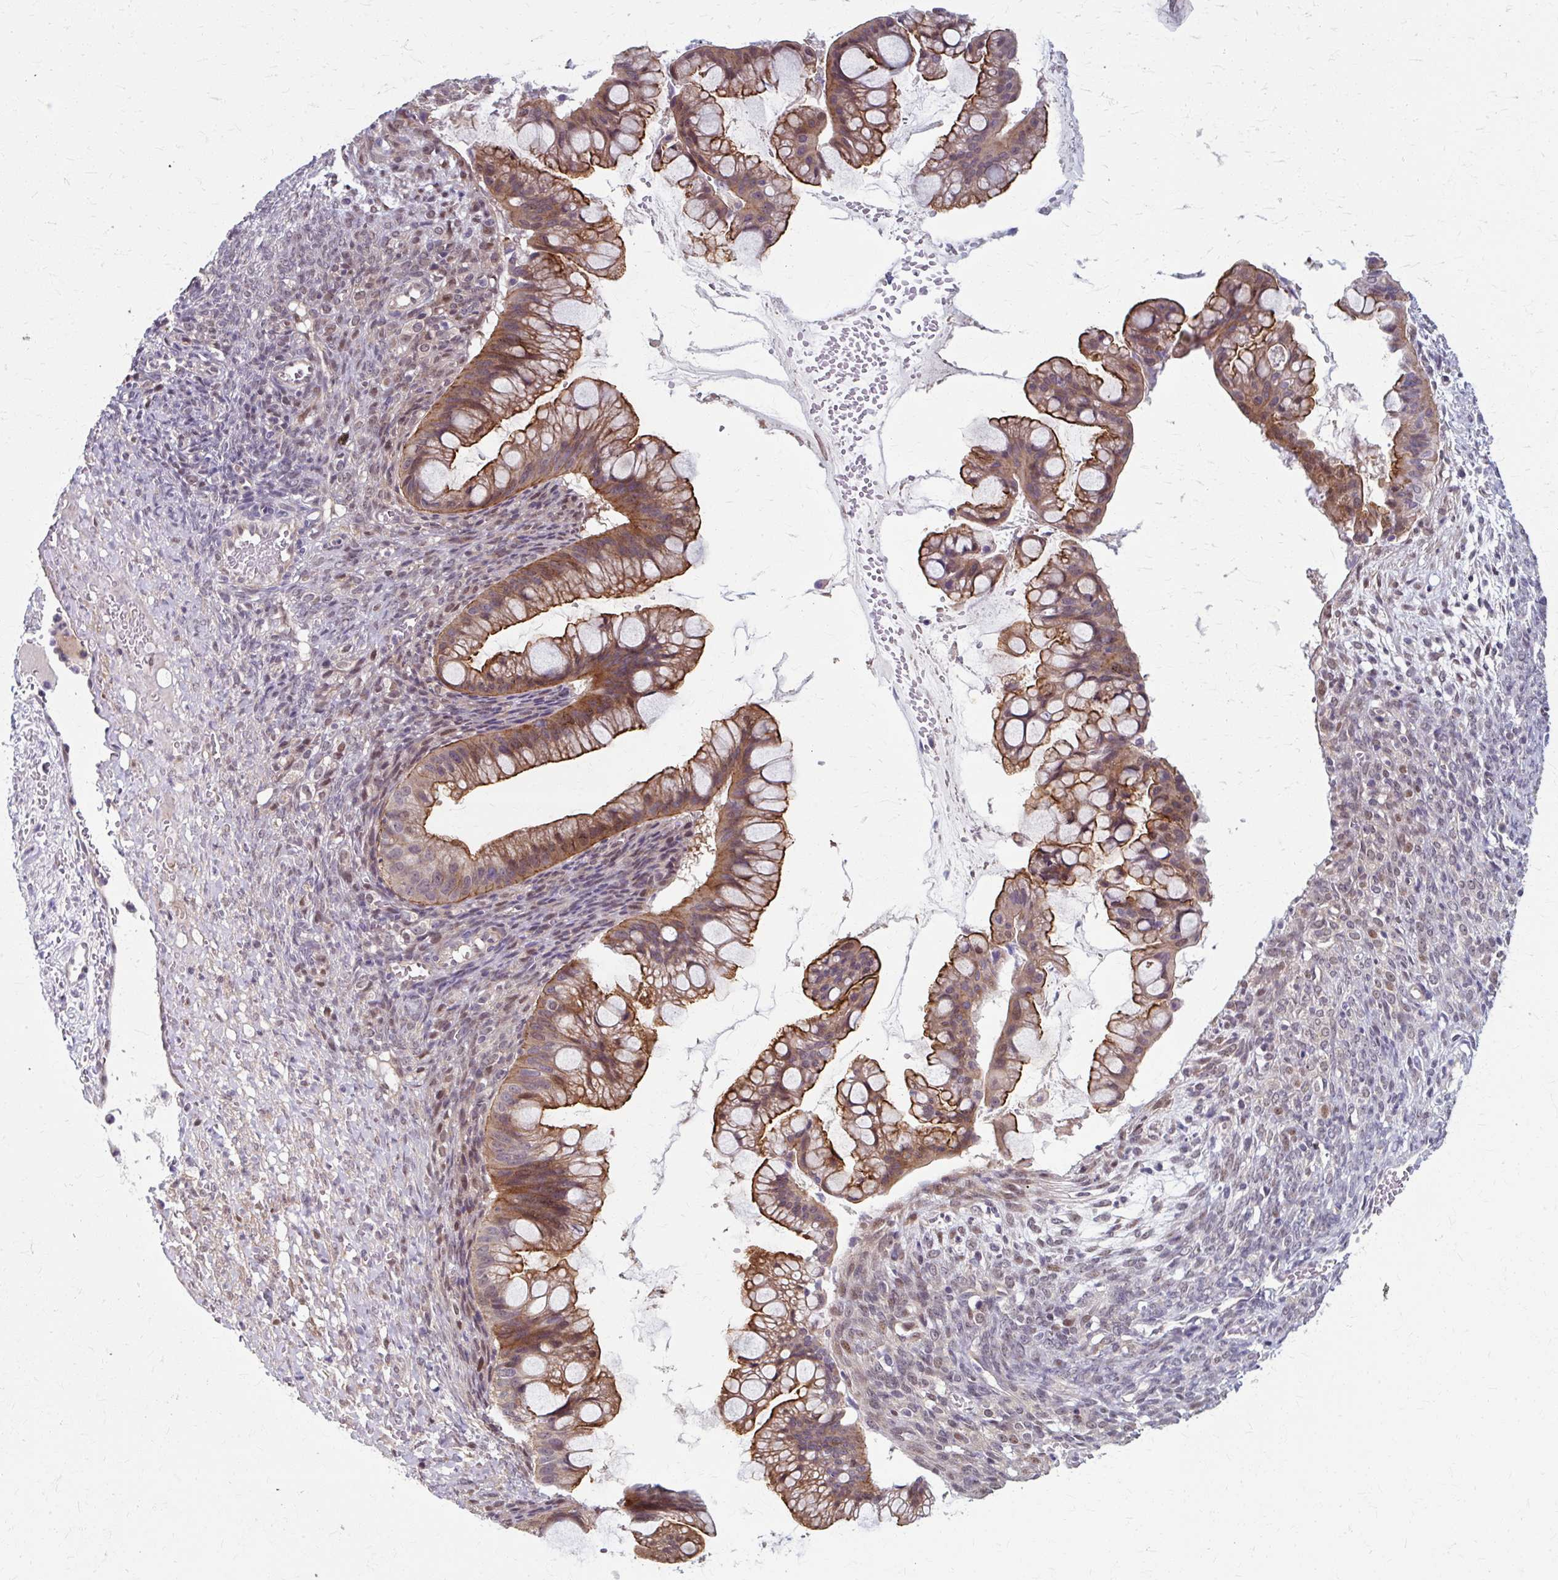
{"staining": {"intensity": "moderate", "quantity": "25%-75%", "location": "cytoplasmic/membranous,nuclear"}, "tissue": "ovarian cancer", "cell_type": "Tumor cells", "image_type": "cancer", "snomed": [{"axis": "morphology", "description": "Cystadenocarcinoma, mucinous, NOS"}, {"axis": "topography", "description": "Ovary"}], "caption": "High-power microscopy captured an immunohistochemistry micrograph of mucinous cystadenocarcinoma (ovarian), revealing moderate cytoplasmic/membranous and nuclear staining in about 25%-75% of tumor cells.", "gene": "ZNF555", "patient": {"sex": "female", "age": 73}}